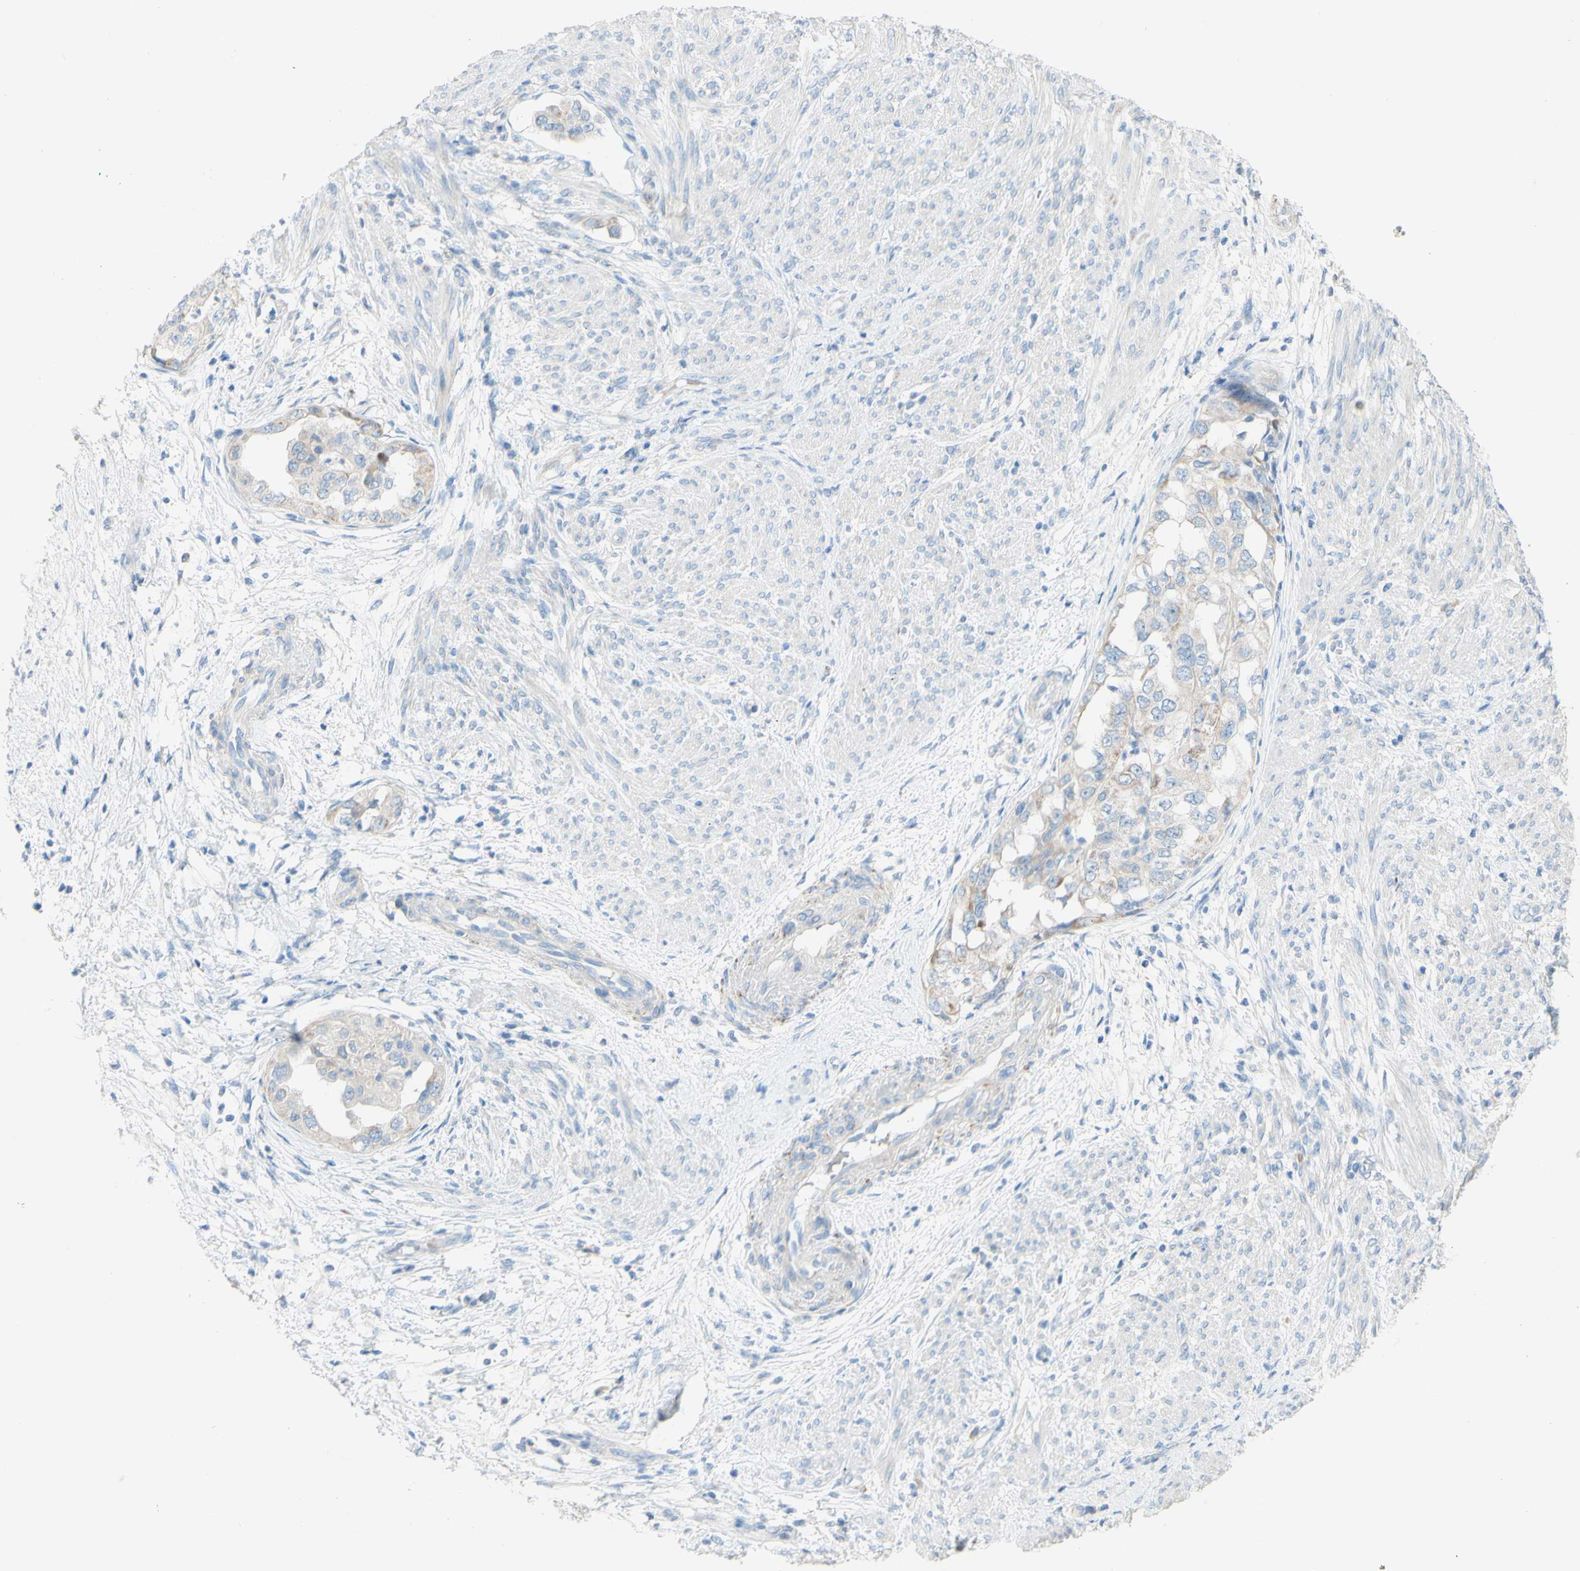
{"staining": {"intensity": "negative", "quantity": "none", "location": "none"}, "tissue": "endometrial cancer", "cell_type": "Tumor cells", "image_type": "cancer", "snomed": [{"axis": "morphology", "description": "Adenocarcinoma, NOS"}, {"axis": "topography", "description": "Endometrium"}], "caption": "Immunohistochemical staining of adenocarcinoma (endometrial) exhibits no significant expression in tumor cells.", "gene": "ACADL", "patient": {"sex": "female", "age": 85}}